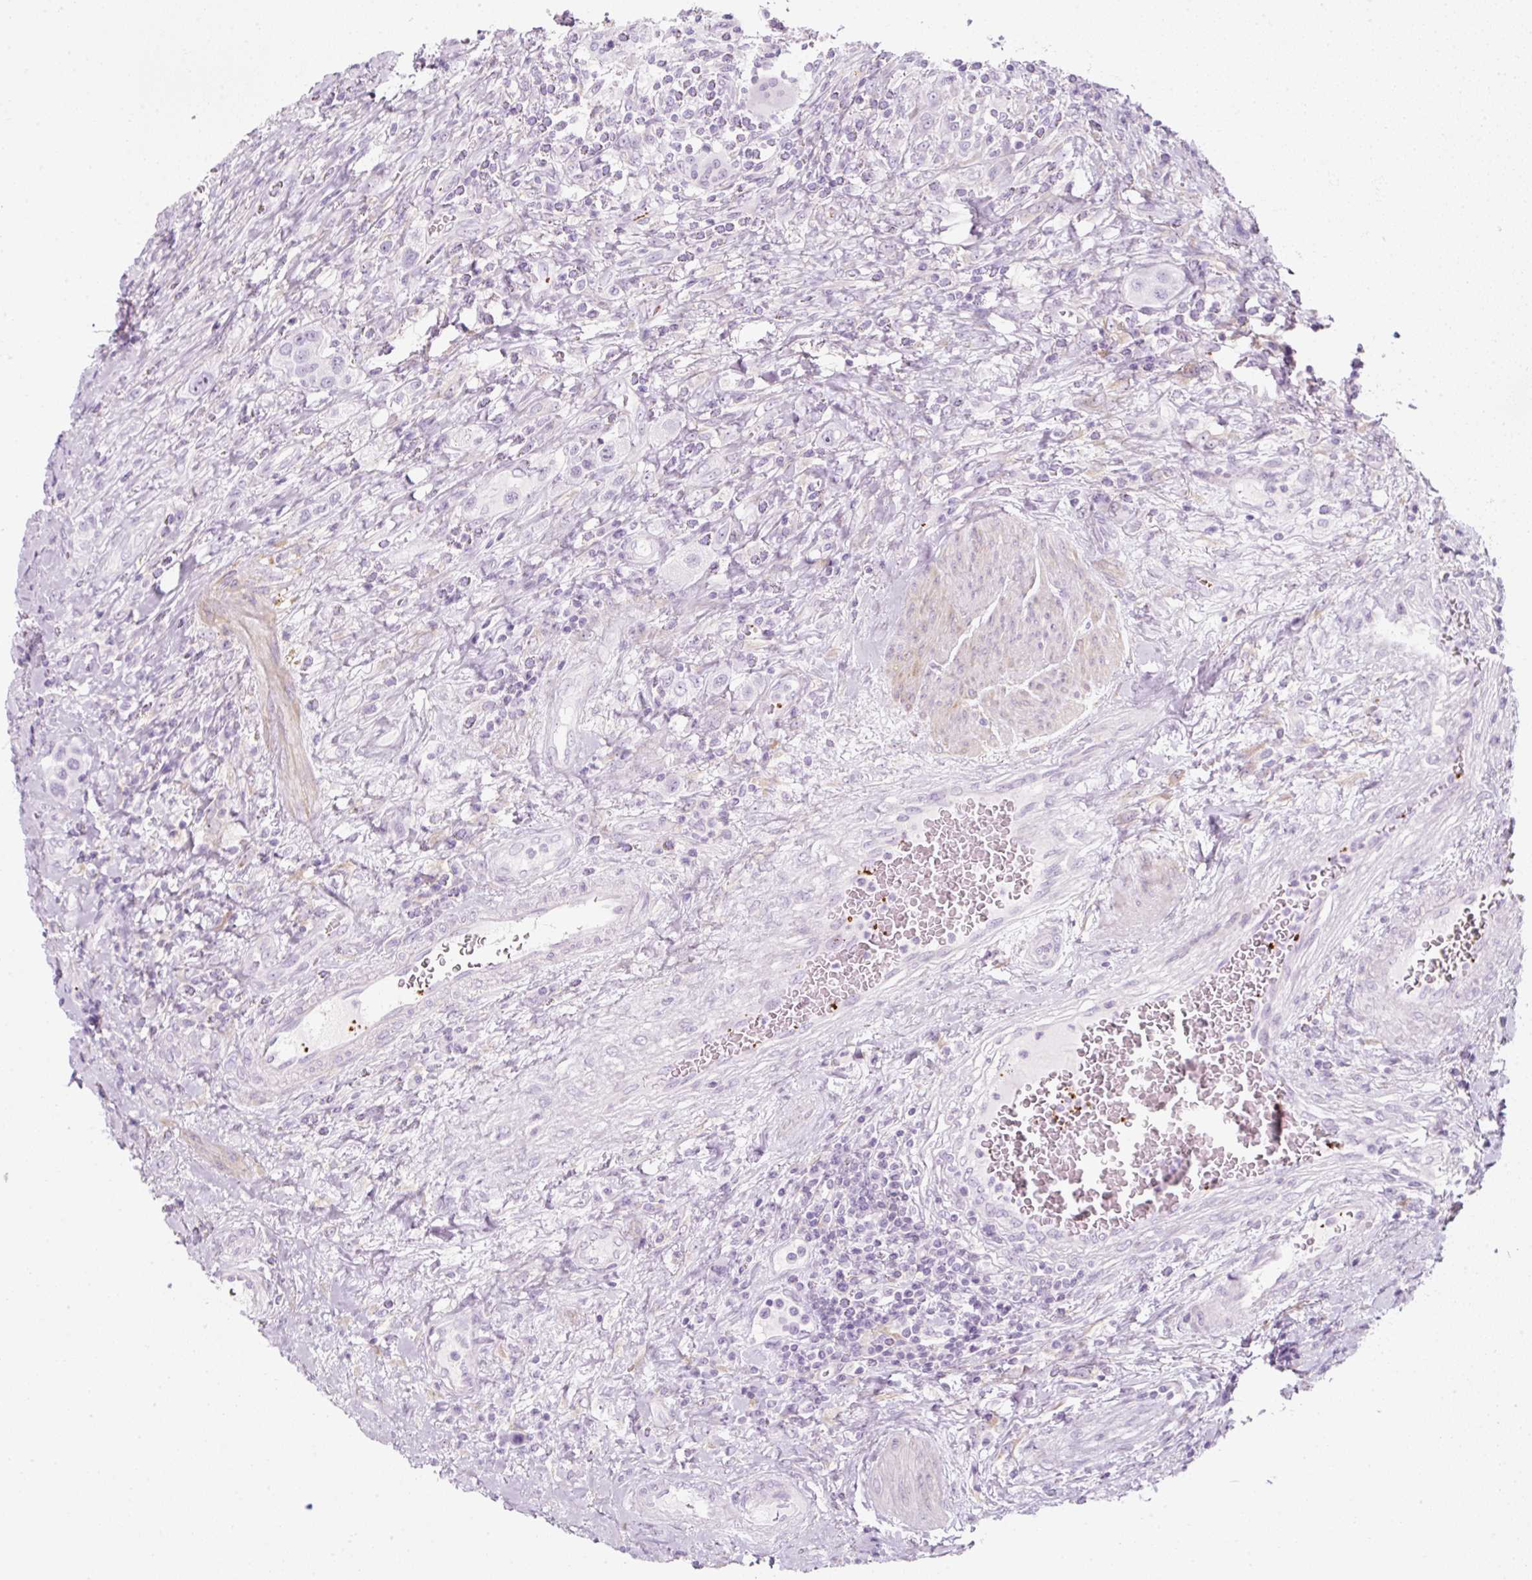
{"staining": {"intensity": "negative", "quantity": "none", "location": "none"}, "tissue": "urothelial cancer", "cell_type": "Tumor cells", "image_type": "cancer", "snomed": [{"axis": "morphology", "description": "Urothelial carcinoma, High grade"}, {"axis": "topography", "description": "Urinary bladder"}], "caption": "An IHC image of urothelial cancer is shown. There is no staining in tumor cells of urothelial cancer. (DAB (3,3'-diaminobenzidine) immunohistochemistry with hematoxylin counter stain).", "gene": "PF4V1", "patient": {"sex": "male", "age": 50}}